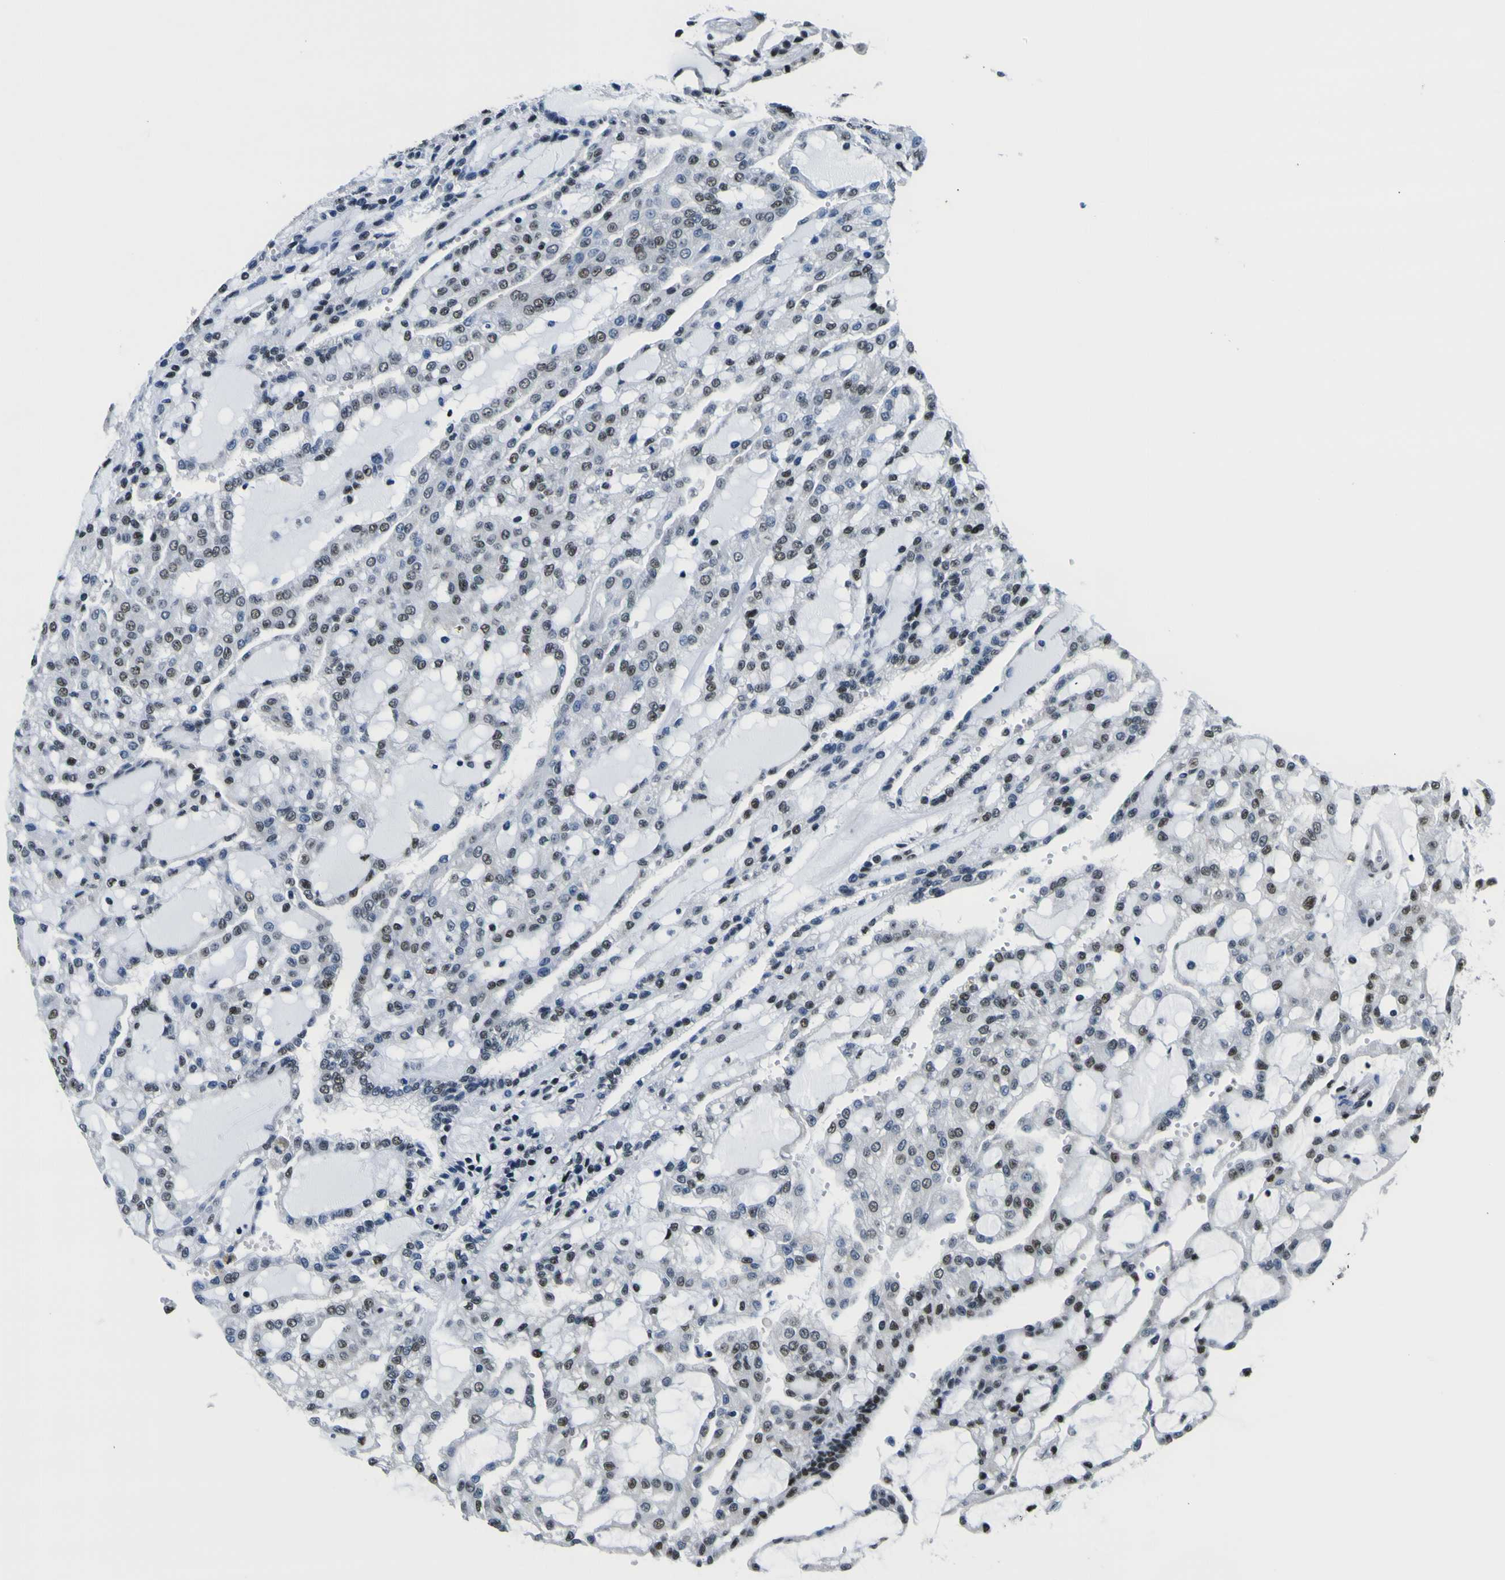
{"staining": {"intensity": "moderate", "quantity": ">75%", "location": "nuclear"}, "tissue": "renal cancer", "cell_type": "Tumor cells", "image_type": "cancer", "snomed": [{"axis": "morphology", "description": "Adenocarcinoma, NOS"}, {"axis": "topography", "description": "Kidney"}], "caption": "A brown stain highlights moderate nuclear staining of a protein in renal cancer (adenocarcinoma) tumor cells. Using DAB (brown) and hematoxylin (blue) stains, captured at high magnification using brightfield microscopy.", "gene": "SP1", "patient": {"sex": "male", "age": 63}}